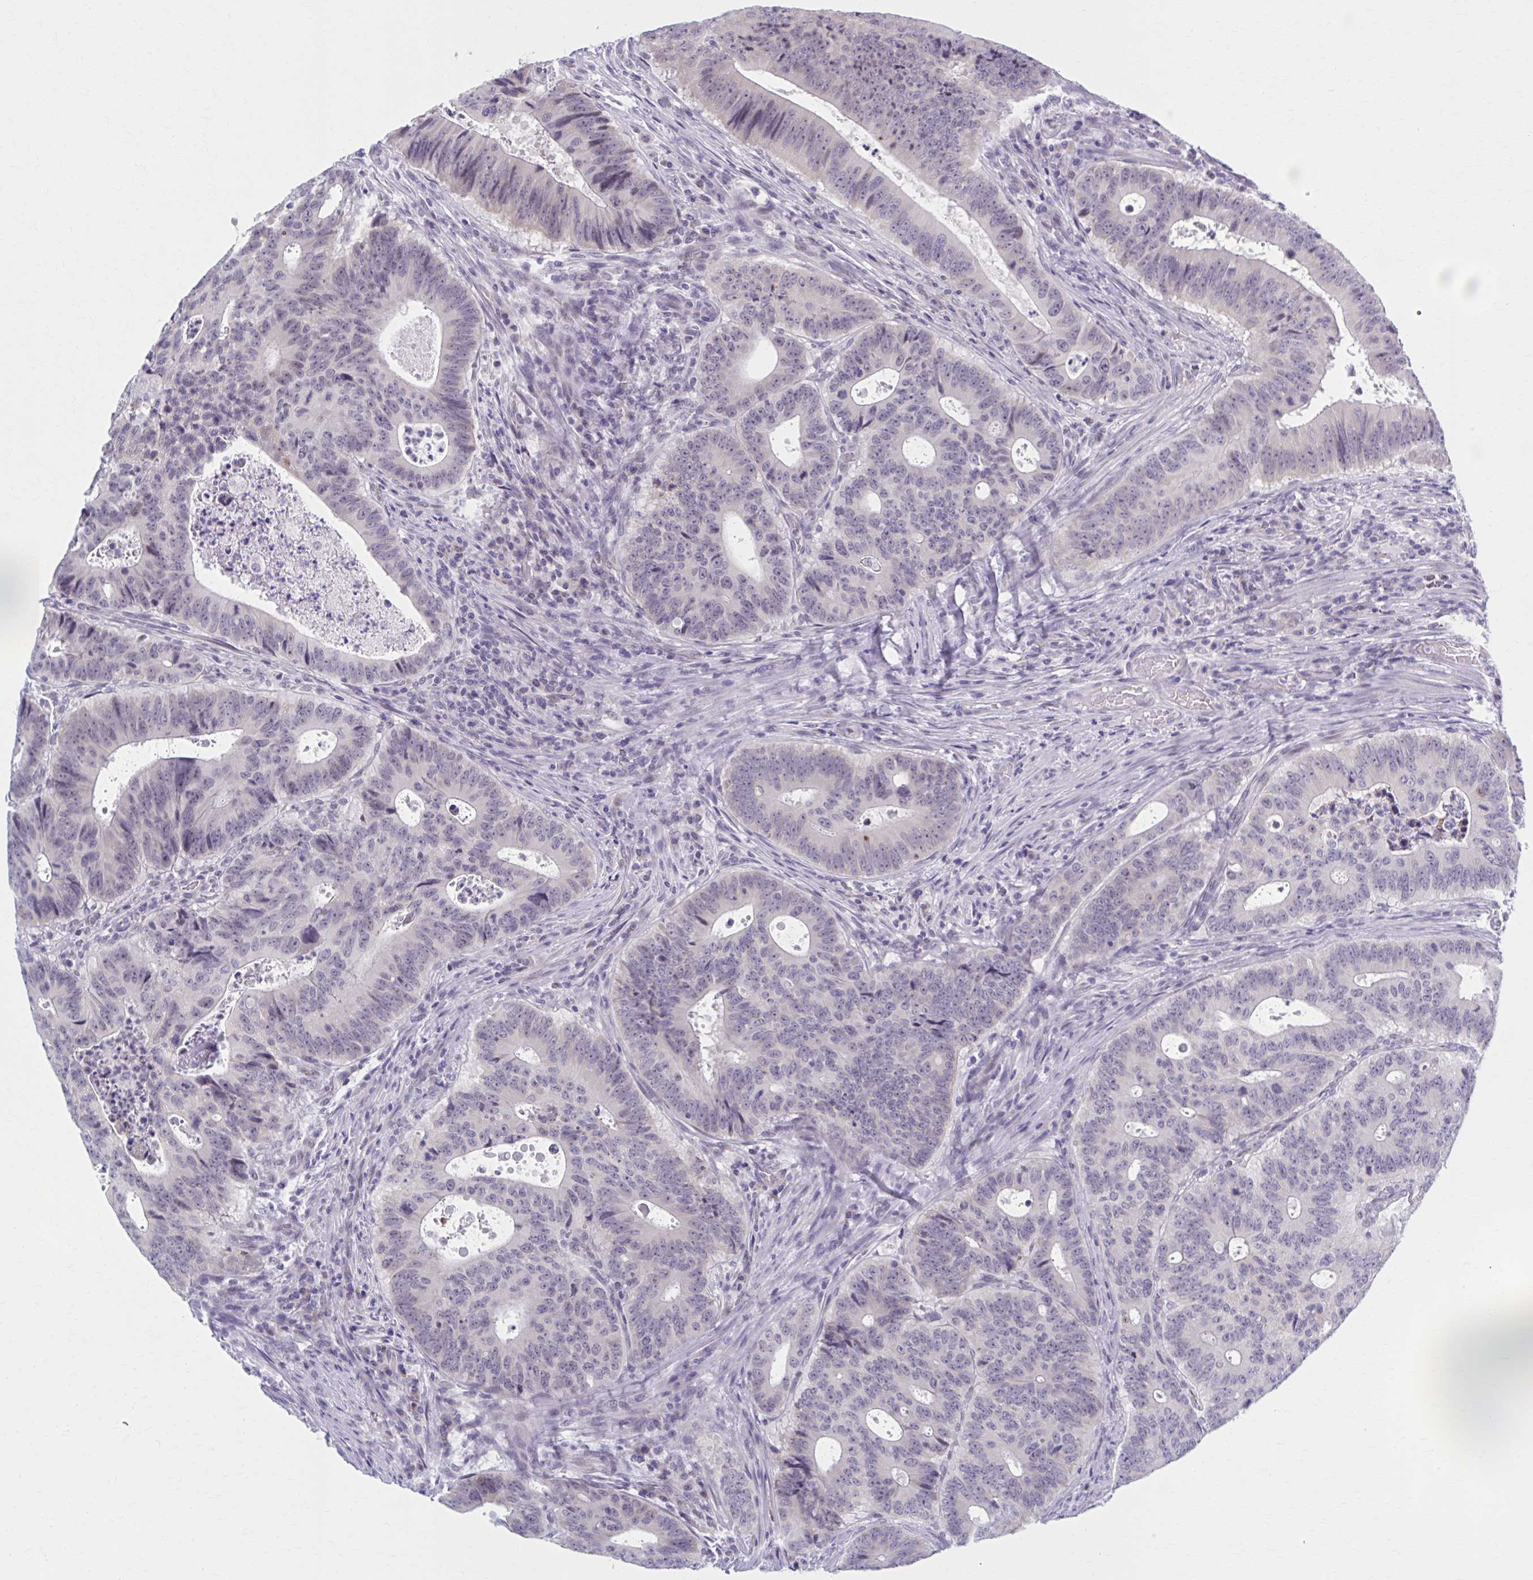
{"staining": {"intensity": "negative", "quantity": "none", "location": "none"}, "tissue": "colorectal cancer", "cell_type": "Tumor cells", "image_type": "cancer", "snomed": [{"axis": "morphology", "description": "Adenocarcinoma, NOS"}, {"axis": "topography", "description": "Colon"}], "caption": "IHC micrograph of human colorectal adenocarcinoma stained for a protein (brown), which displays no staining in tumor cells.", "gene": "CCDC105", "patient": {"sex": "male", "age": 62}}